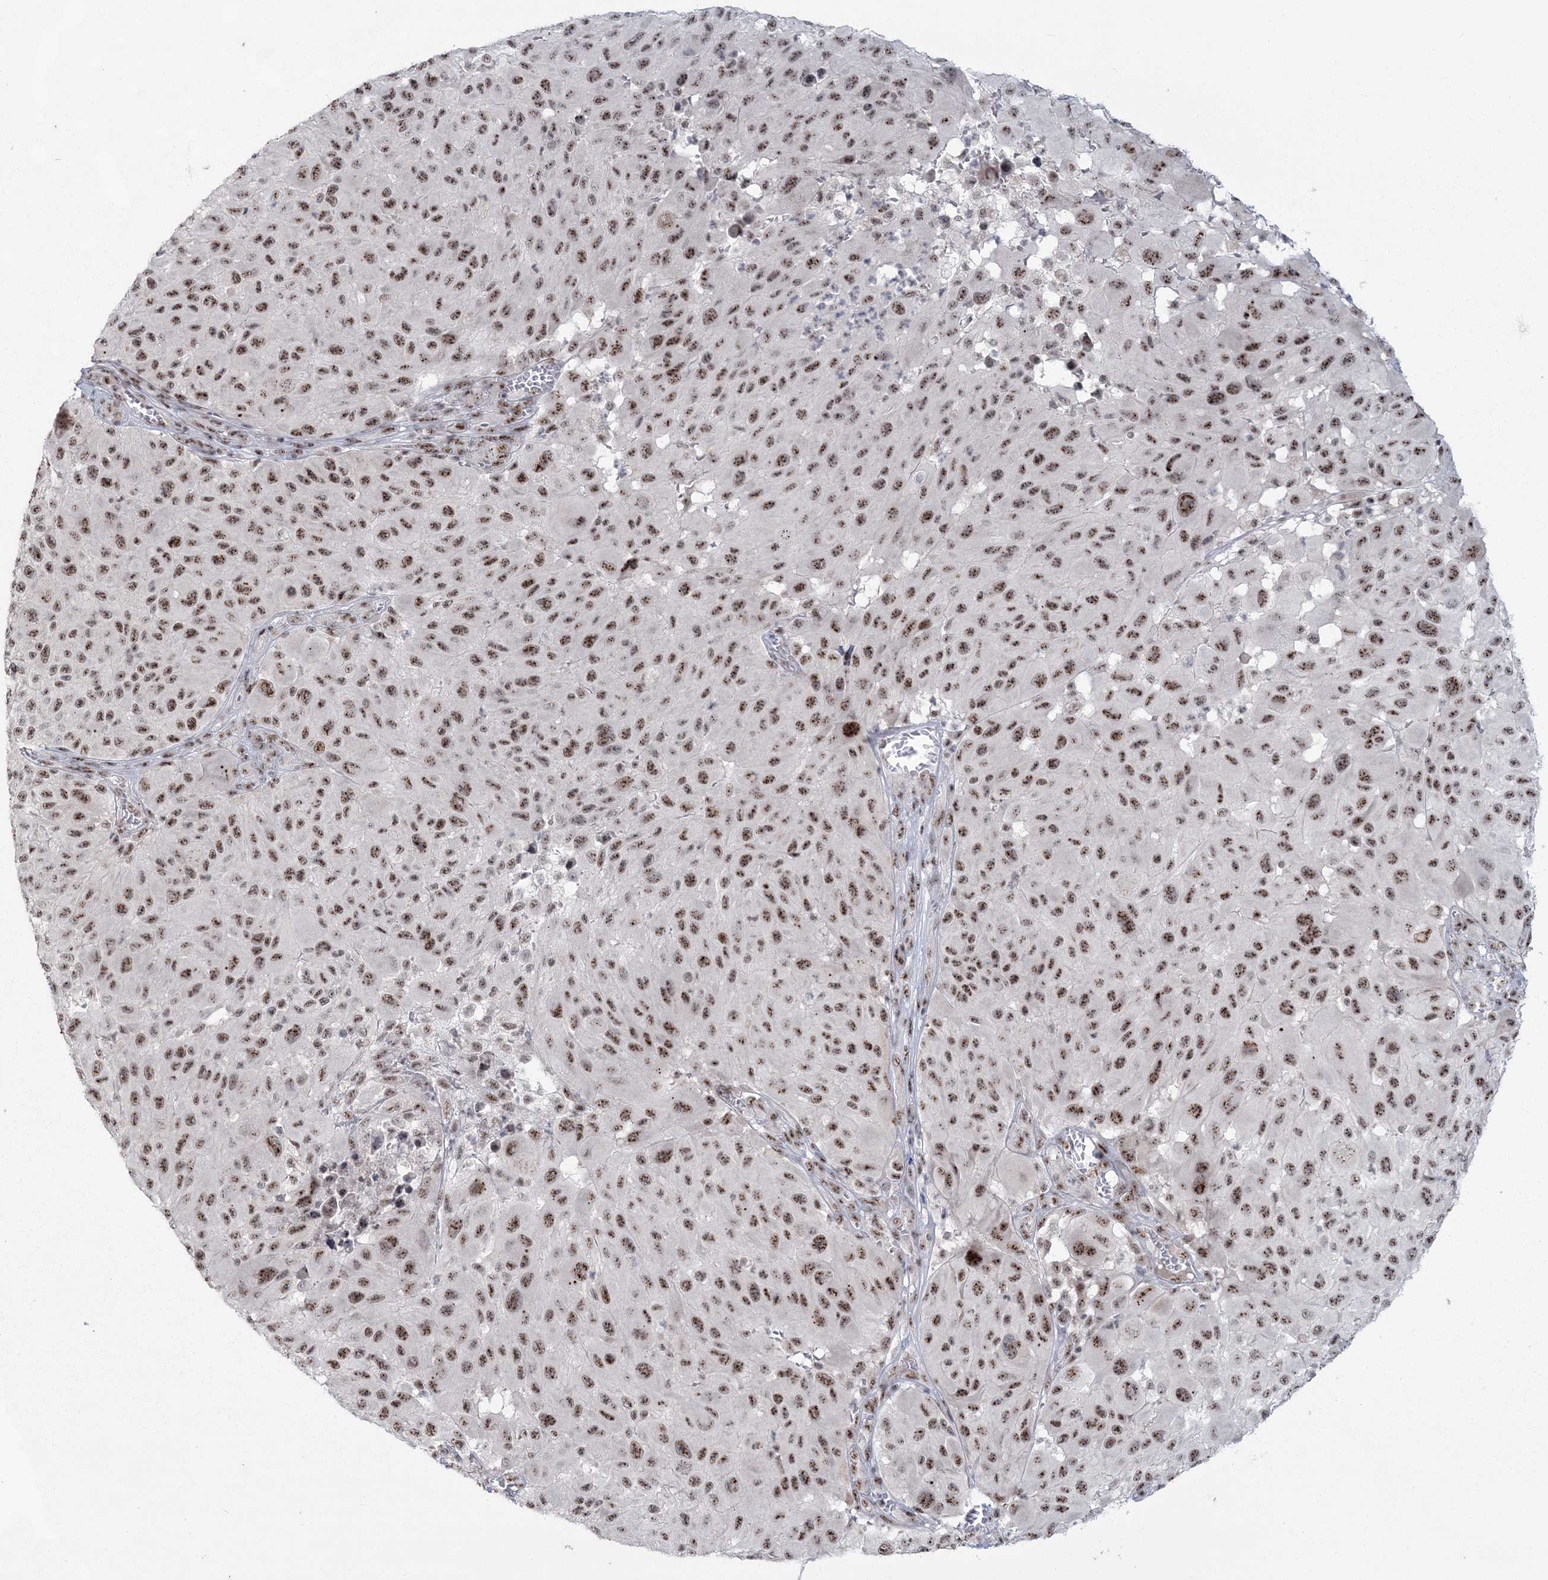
{"staining": {"intensity": "moderate", "quantity": ">75%", "location": "nuclear"}, "tissue": "melanoma", "cell_type": "Tumor cells", "image_type": "cancer", "snomed": [{"axis": "morphology", "description": "Malignant melanoma, NOS"}, {"axis": "topography", "description": "Skin"}], "caption": "Malignant melanoma stained for a protein (brown) demonstrates moderate nuclear positive expression in about >75% of tumor cells.", "gene": "KDM6B", "patient": {"sex": "male", "age": 83}}